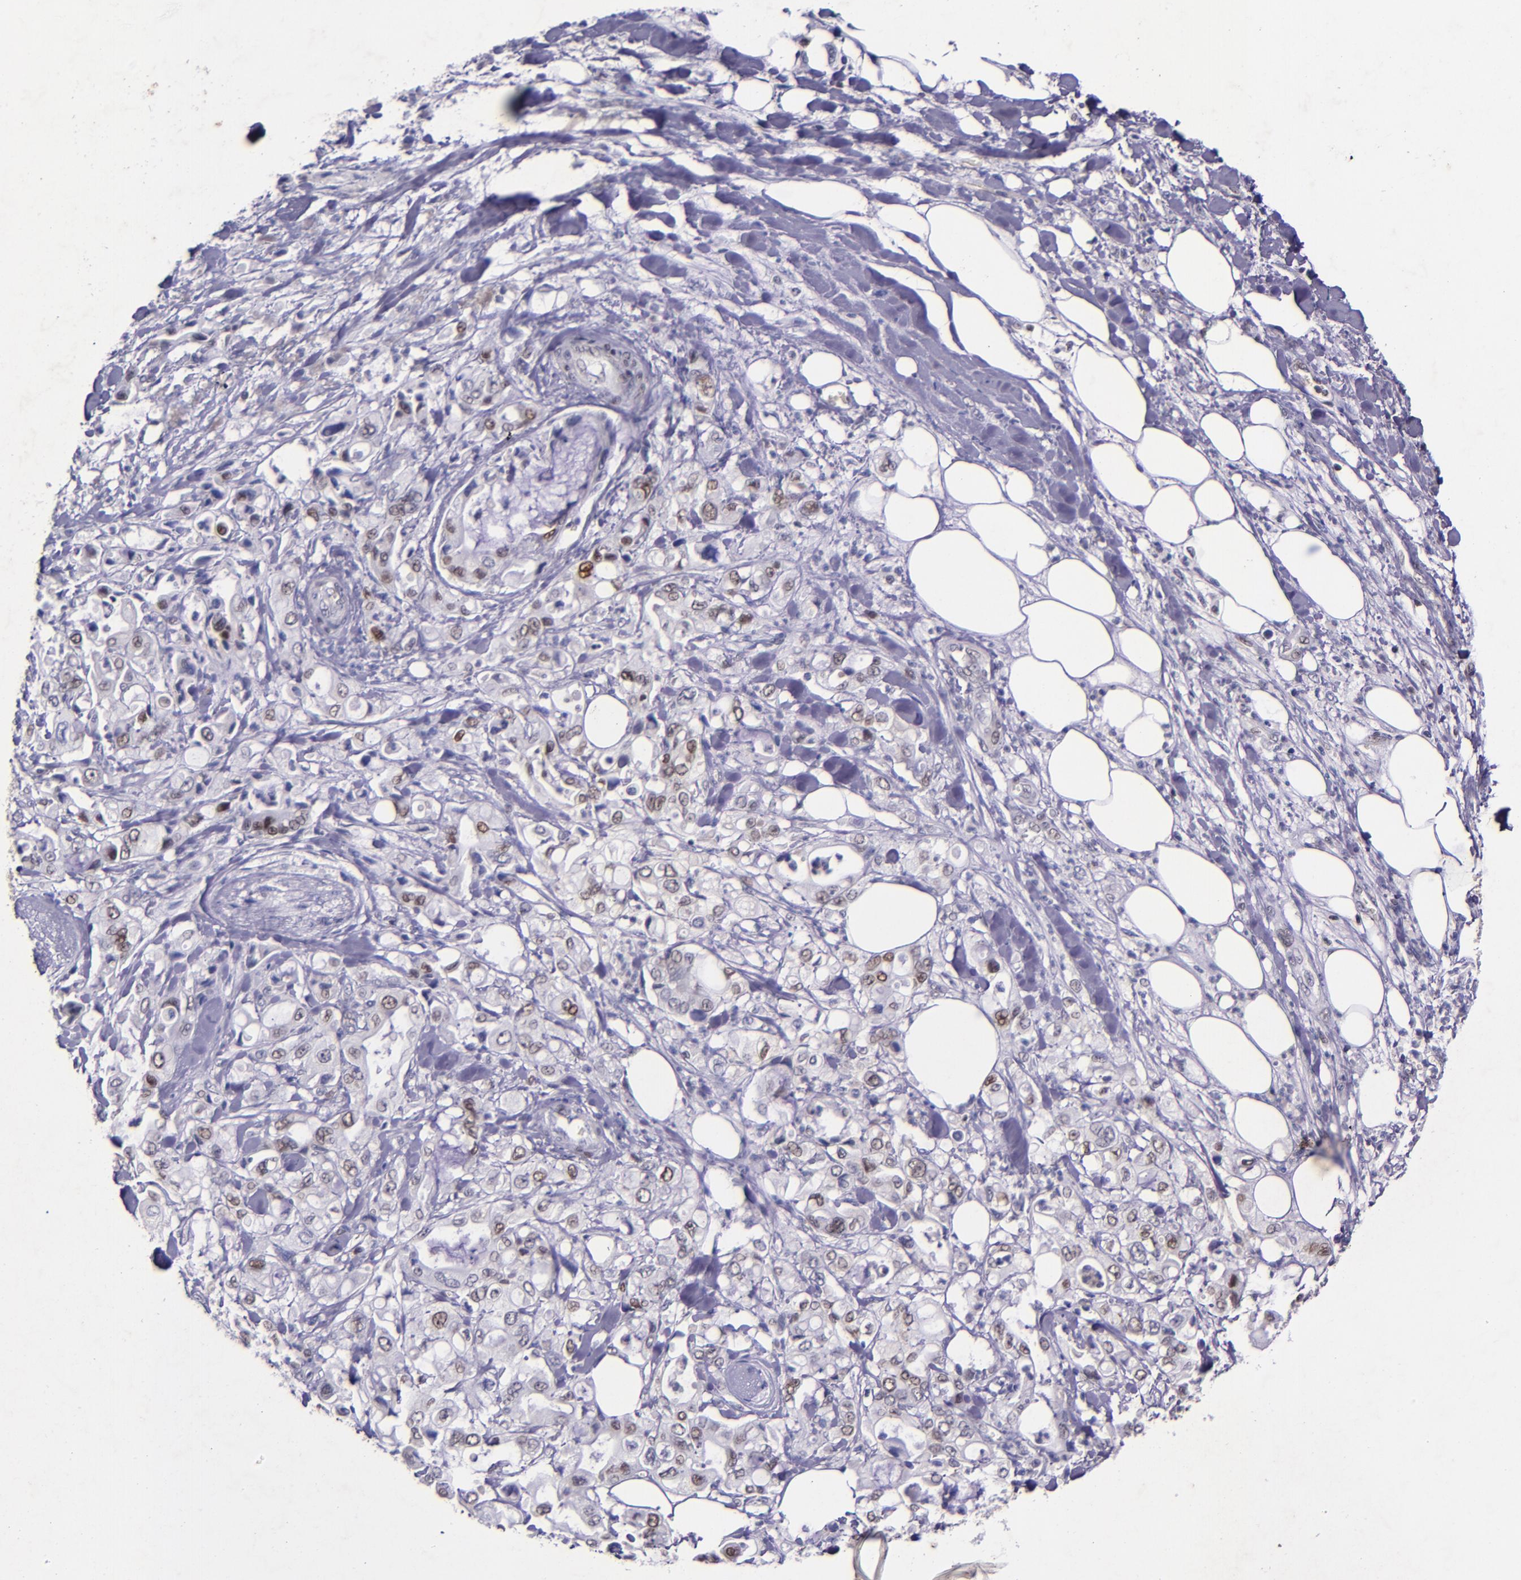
{"staining": {"intensity": "moderate", "quantity": "<25%", "location": "nuclear"}, "tissue": "pancreatic cancer", "cell_type": "Tumor cells", "image_type": "cancer", "snomed": [{"axis": "morphology", "description": "Adenocarcinoma, NOS"}, {"axis": "topography", "description": "Pancreas"}], "caption": "Immunohistochemistry micrograph of neoplastic tissue: human pancreatic adenocarcinoma stained using IHC reveals low levels of moderate protein expression localized specifically in the nuclear of tumor cells, appearing as a nuclear brown color.", "gene": "MGMT", "patient": {"sex": "male", "age": 70}}